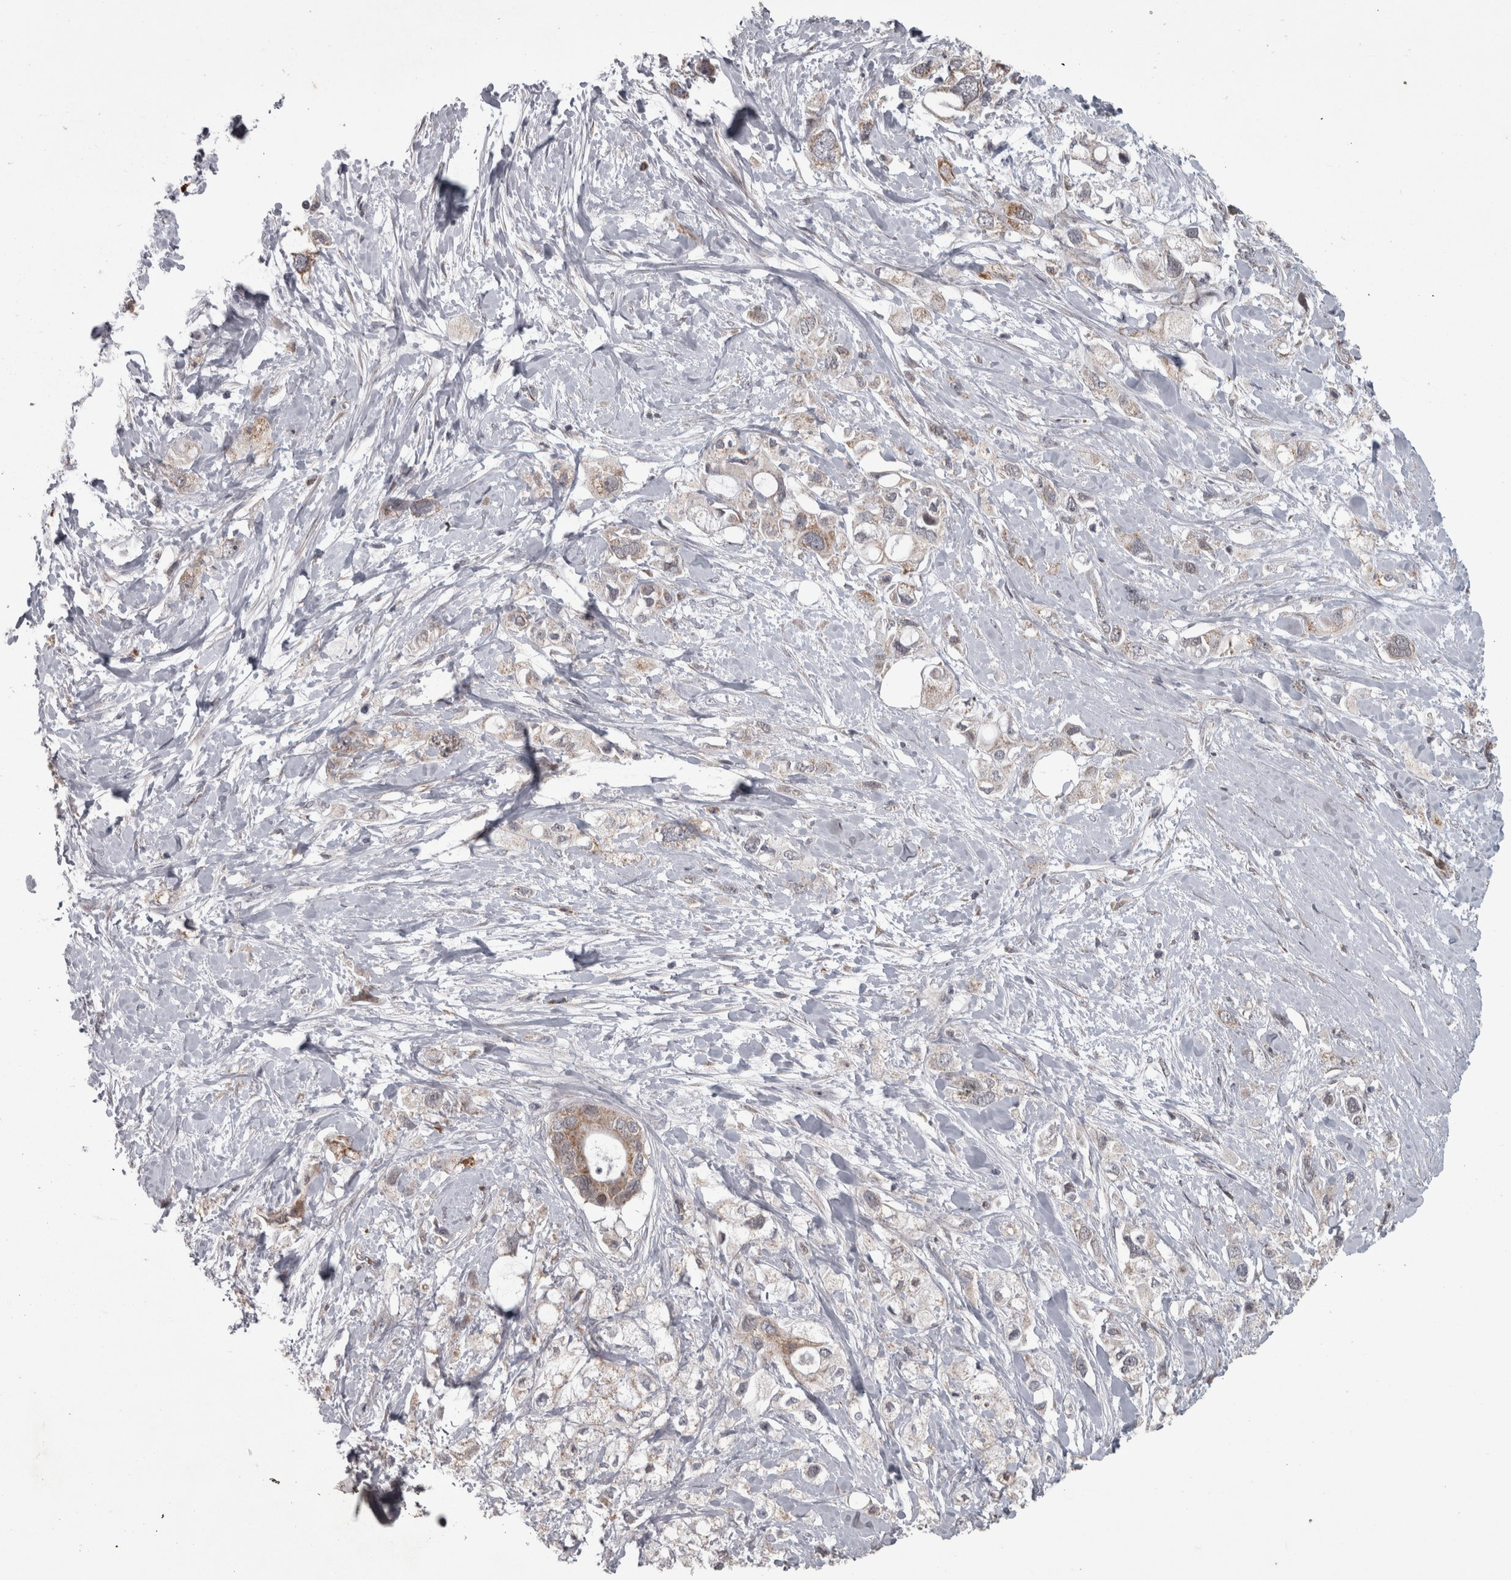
{"staining": {"intensity": "weak", "quantity": "25%-75%", "location": "cytoplasmic/membranous"}, "tissue": "pancreatic cancer", "cell_type": "Tumor cells", "image_type": "cancer", "snomed": [{"axis": "morphology", "description": "Adenocarcinoma, NOS"}, {"axis": "topography", "description": "Pancreas"}], "caption": "Pancreatic cancer (adenocarcinoma) was stained to show a protein in brown. There is low levels of weak cytoplasmic/membranous positivity in approximately 25%-75% of tumor cells. (DAB IHC, brown staining for protein, blue staining for nuclei).", "gene": "DBT", "patient": {"sex": "female", "age": 56}}